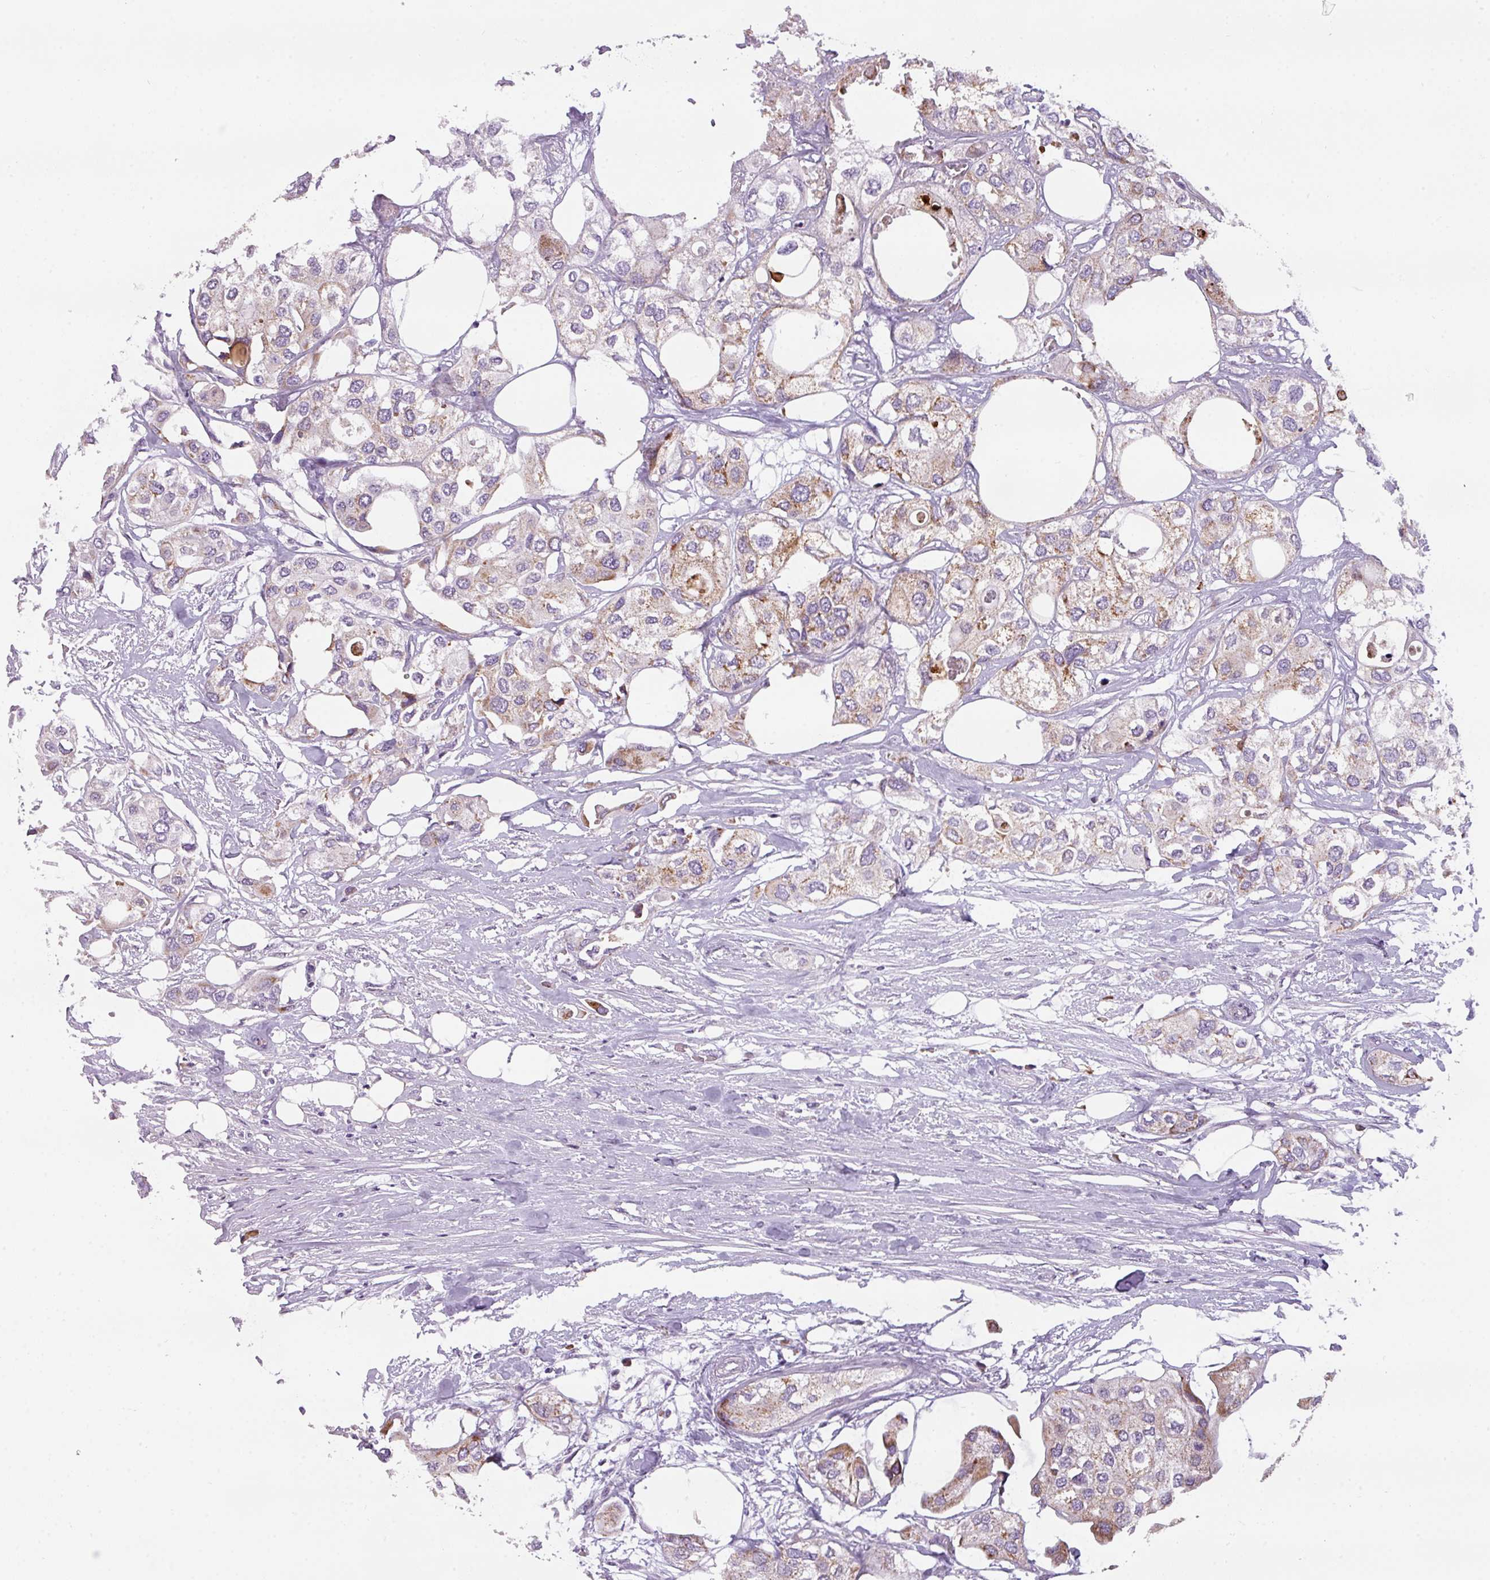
{"staining": {"intensity": "weak", "quantity": "<25%", "location": "cytoplasmic/membranous"}, "tissue": "urothelial cancer", "cell_type": "Tumor cells", "image_type": "cancer", "snomed": [{"axis": "morphology", "description": "Urothelial carcinoma, High grade"}, {"axis": "topography", "description": "Urinary bladder"}], "caption": "High power microscopy photomicrograph of an immunohistochemistry (IHC) image of high-grade urothelial carcinoma, revealing no significant expression in tumor cells.", "gene": "C2orf68", "patient": {"sex": "male", "age": 64}}